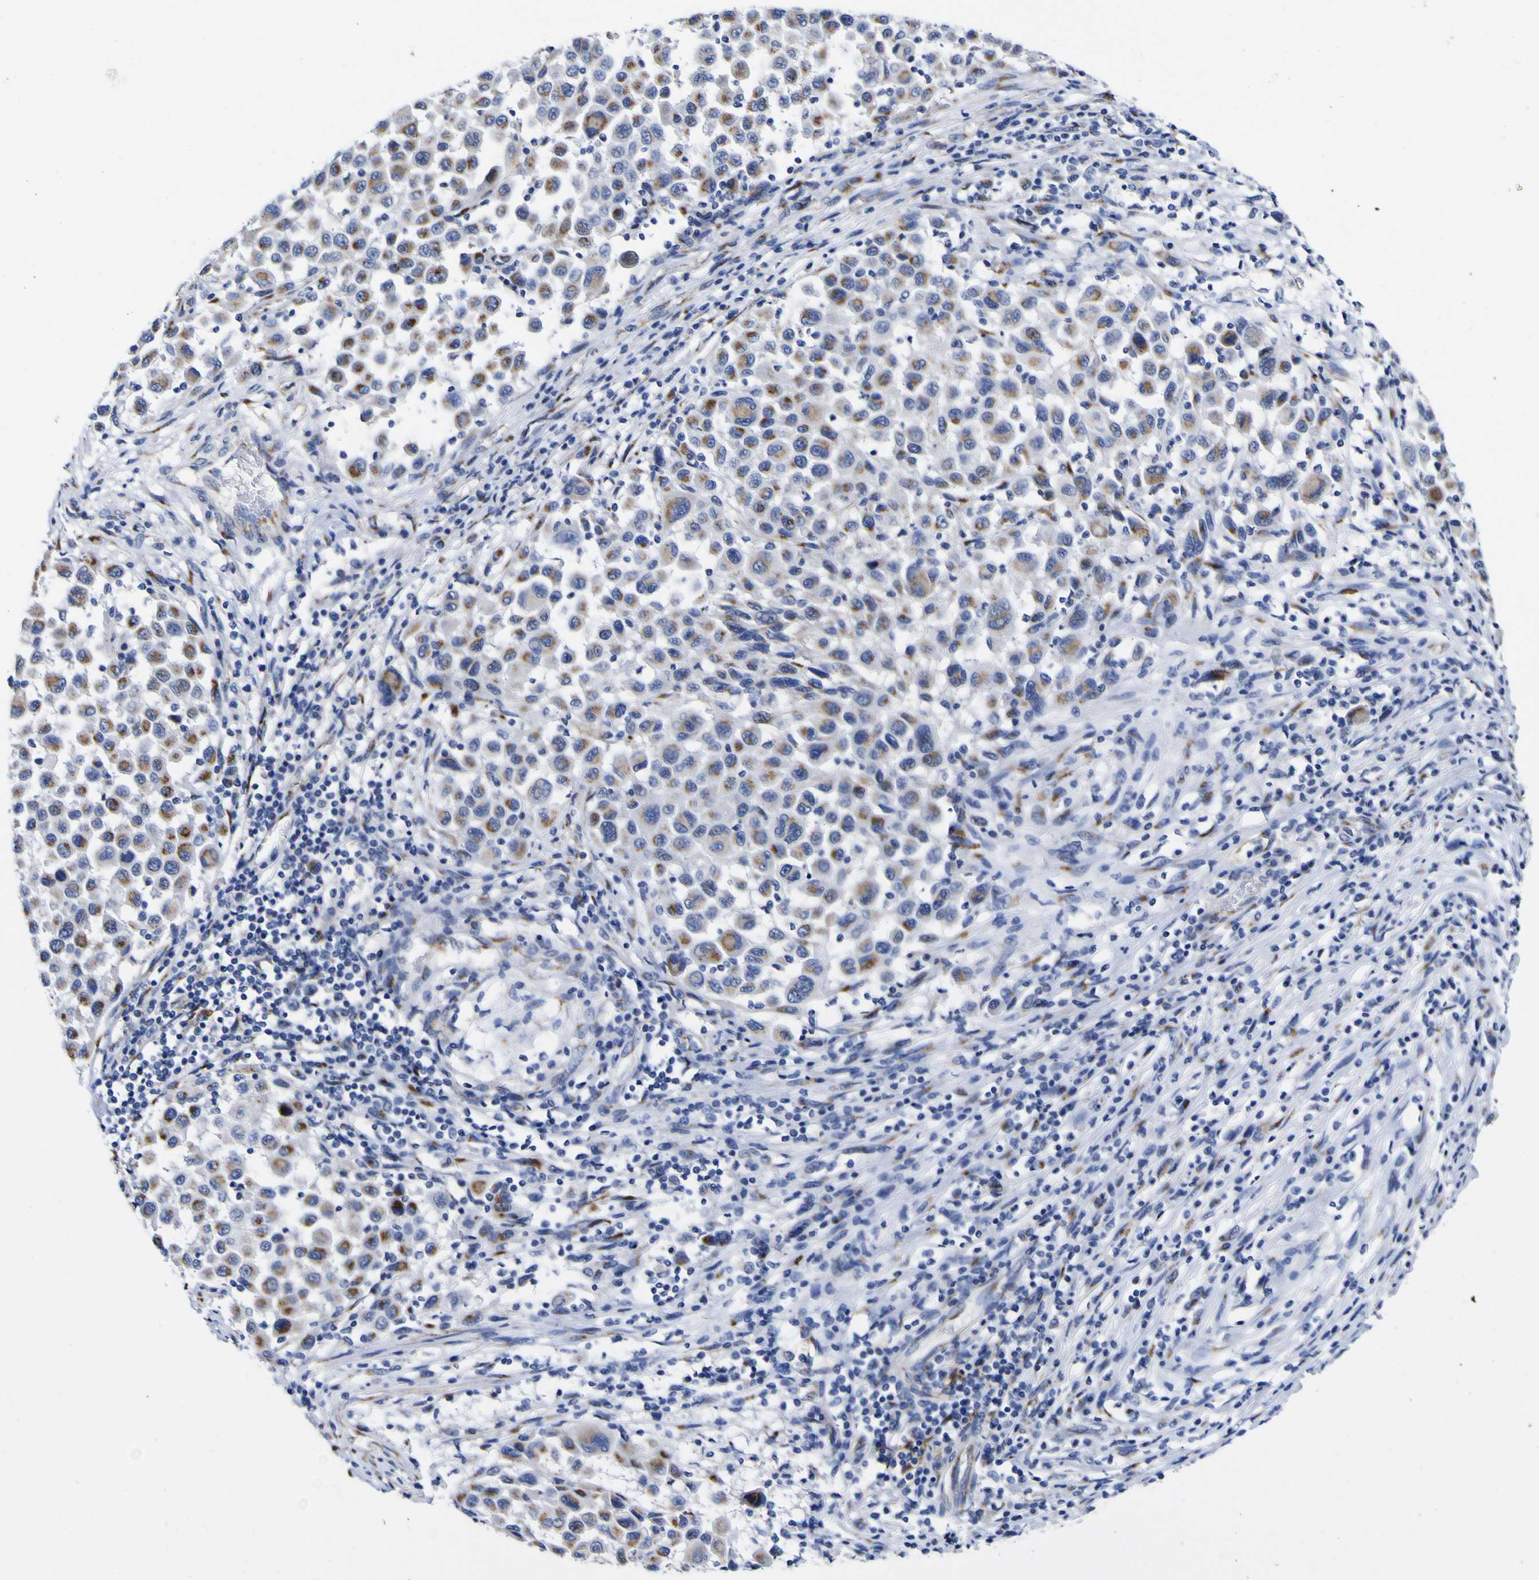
{"staining": {"intensity": "moderate", "quantity": "25%-75%", "location": "cytoplasmic/membranous"}, "tissue": "melanoma", "cell_type": "Tumor cells", "image_type": "cancer", "snomed": [{"axis": "morphology", "description": "Malignant melanoma, Metastatic site"}, {"axis": "topography", "description": "Lymph node"}], "caption": "This is an image of immunohistochemistry (IHC) staining of melanoma, which shows moderate staining in the cytoplasmic/membranous of tumor cells.", "gene": "GOLM1", "patient": {"sex": "male", "age": 61}}